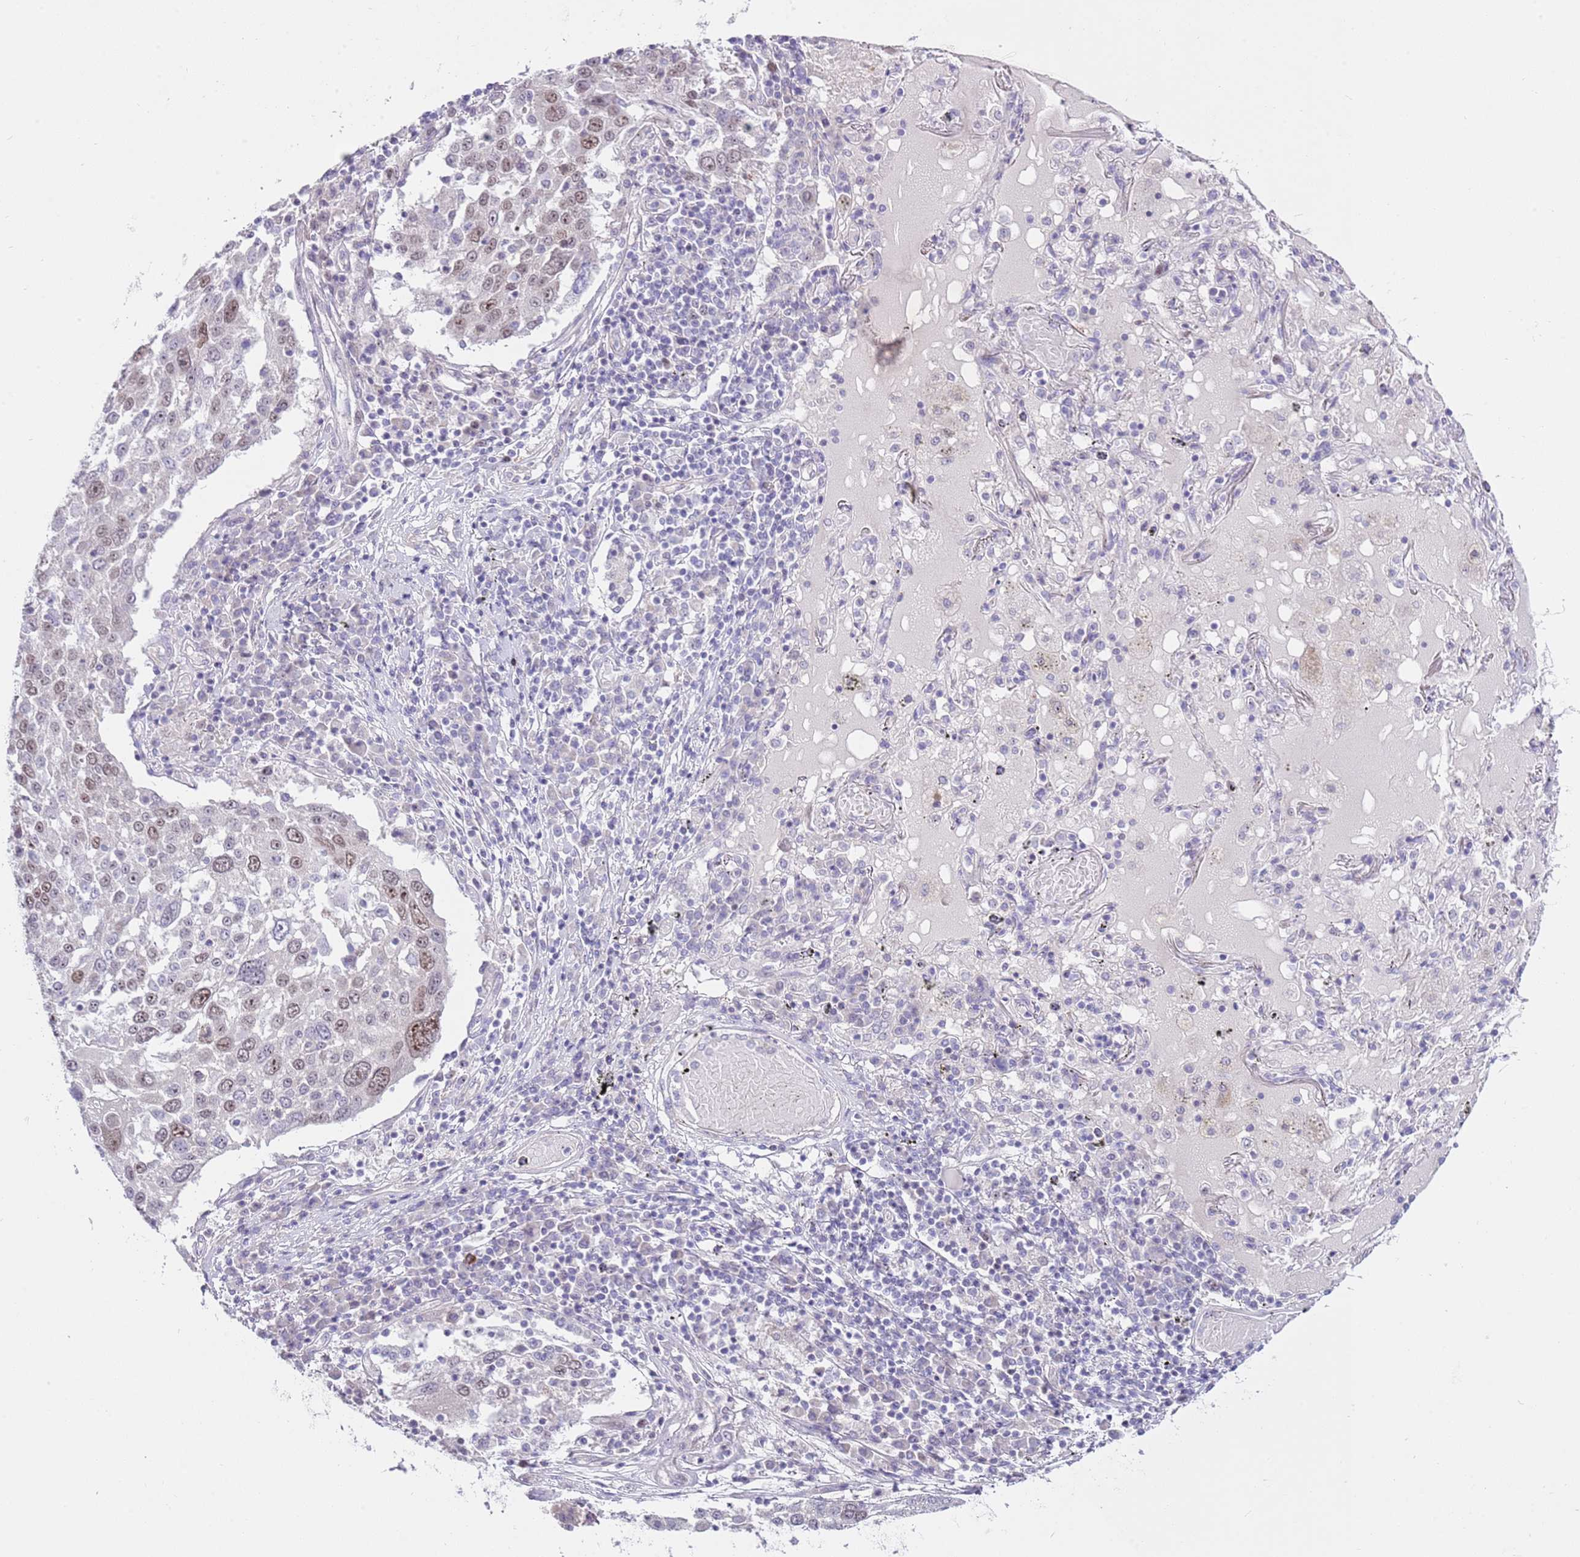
{"staining": {"intensity": "moderate", "quantity": "25%-75%", "location": "nuclear"}, "tissue": "lung cancer", "cell_type": "Tumor cells", "image_type": "cancer", "snomed": [{"axis": "morphology", "description": "Squamous cell carcinoma, NOS"}, {"axis": "topography", "description": "Lung"}], "caption": "Protein expression analysis of squamous cell carcinoma (lung) exhibits moderate nuclear staining in about 25%-75% of tumor cells.", "gene": "FBRSL1", "patient": {"sex": "male", "age": 65}}